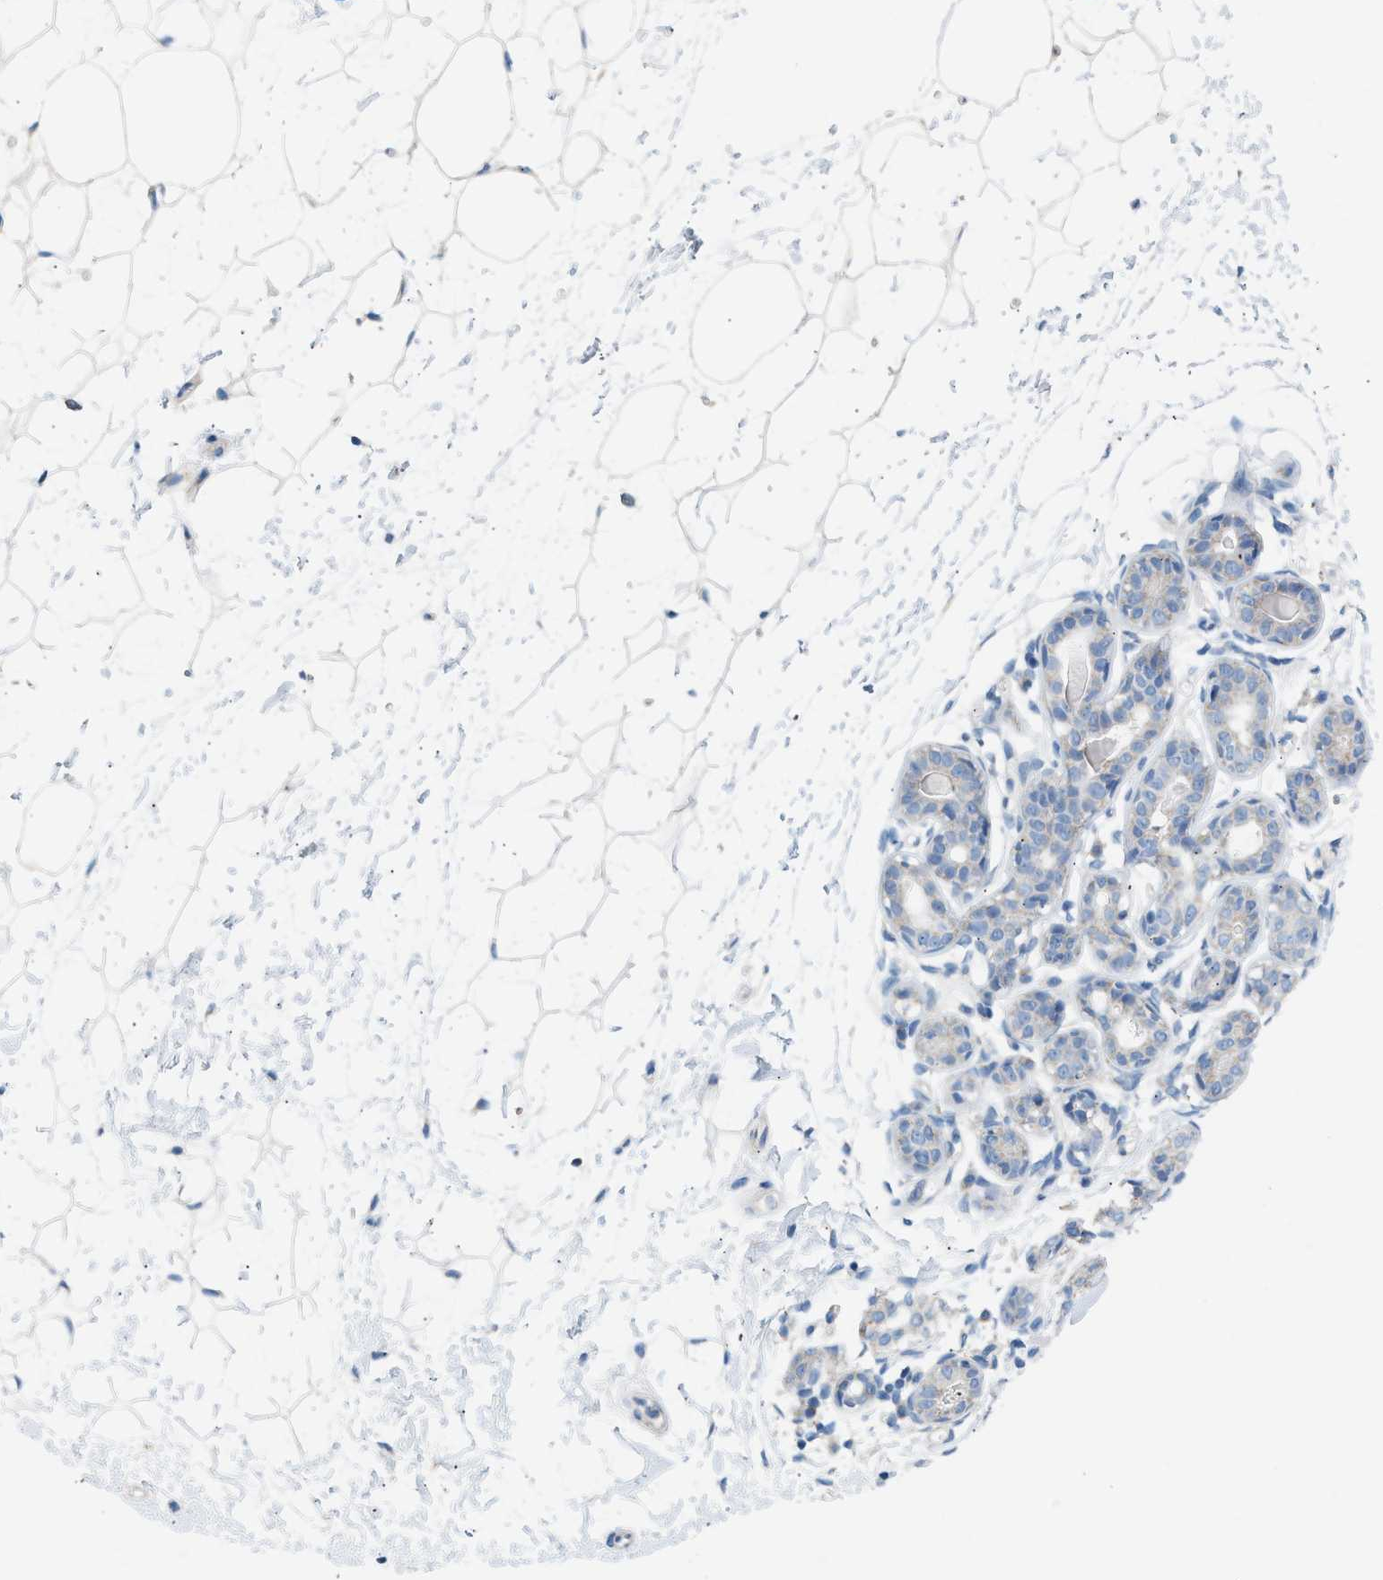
{"staining": {"intensity": "negative", "quantity": "none", "location": "none"}, "tissue": "breast", "cell_type": "Adipocytes", "image_type": "normal", "snomed": [{"axis": "morphology", "description": "Normal tissue, NOS"}, {"axis": "topography", "description": "Breast"}], "caption": "Immunohistochemical staining of unremarkable human breast reveals no significant staining in adipocytes. (DAB (3,3'-diaminobenzidine) IHC with hematoxylin counter stain).", "gene": "NDUFS8", "patient": {"sex": "female", "age": 22}}